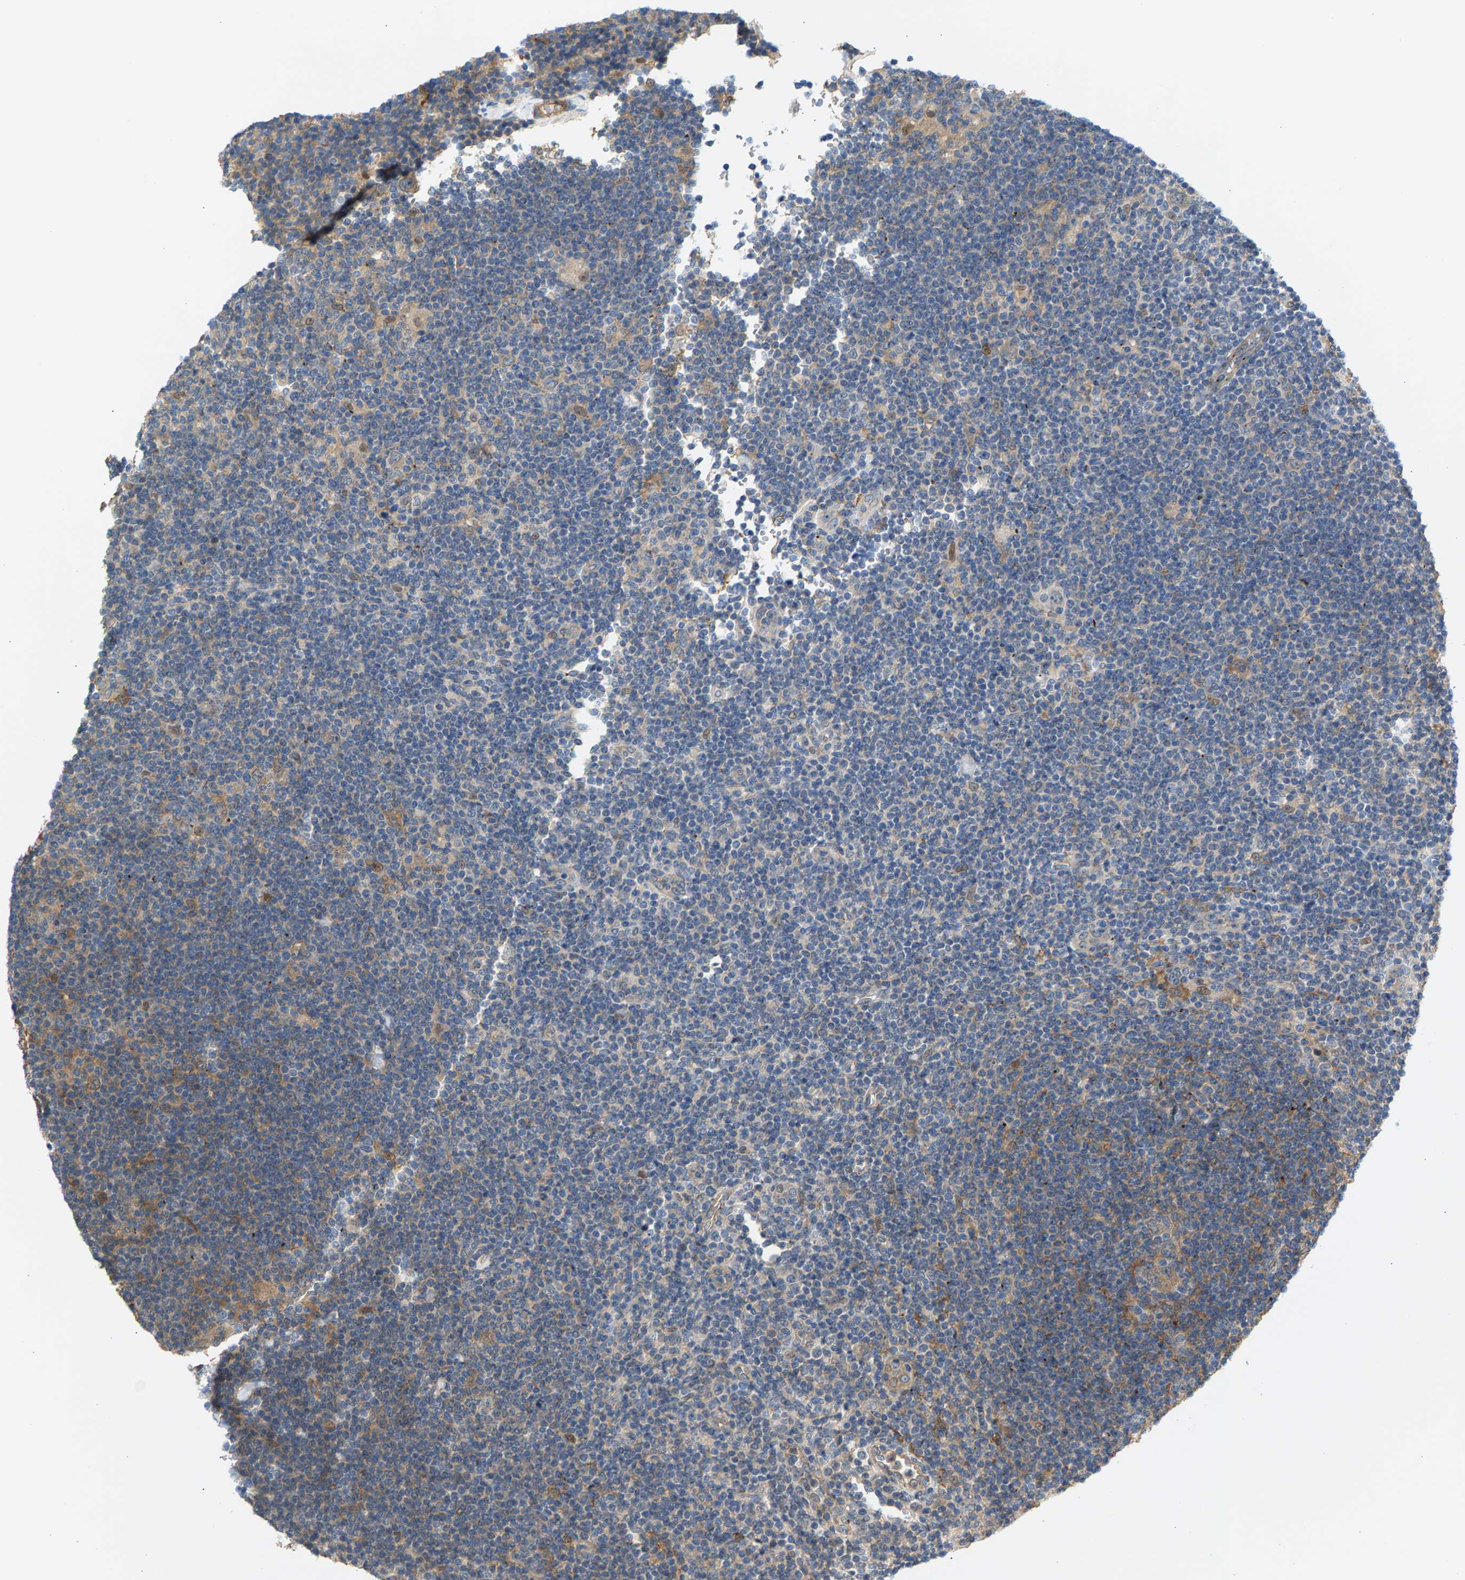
{"staining": {"intensity": "moderate", "quantity": "<25%", "location": "cytoplasmic/membranous"}, "tissue": "lymphoma", "cell_type": "Tumor cells", "image_type": "cancer", "snomed": [{"axis": "morphology", "description": "Hodgkin's disease, NOS"}, {"axis": "topography", "description": "Lymph node"}], "caption": "IHC histopathology image of neoplastic tissue: Hodgkin's disease stained using IHC exhibits low levels of moderate protein expression localized specifically in the cytoplasmic/membranous of tumor cells, appearing as a cytoplasmic/membranous brown color.", "gene": "KRTAP27-1", "patient": {"sex": "female", "age": 57}}